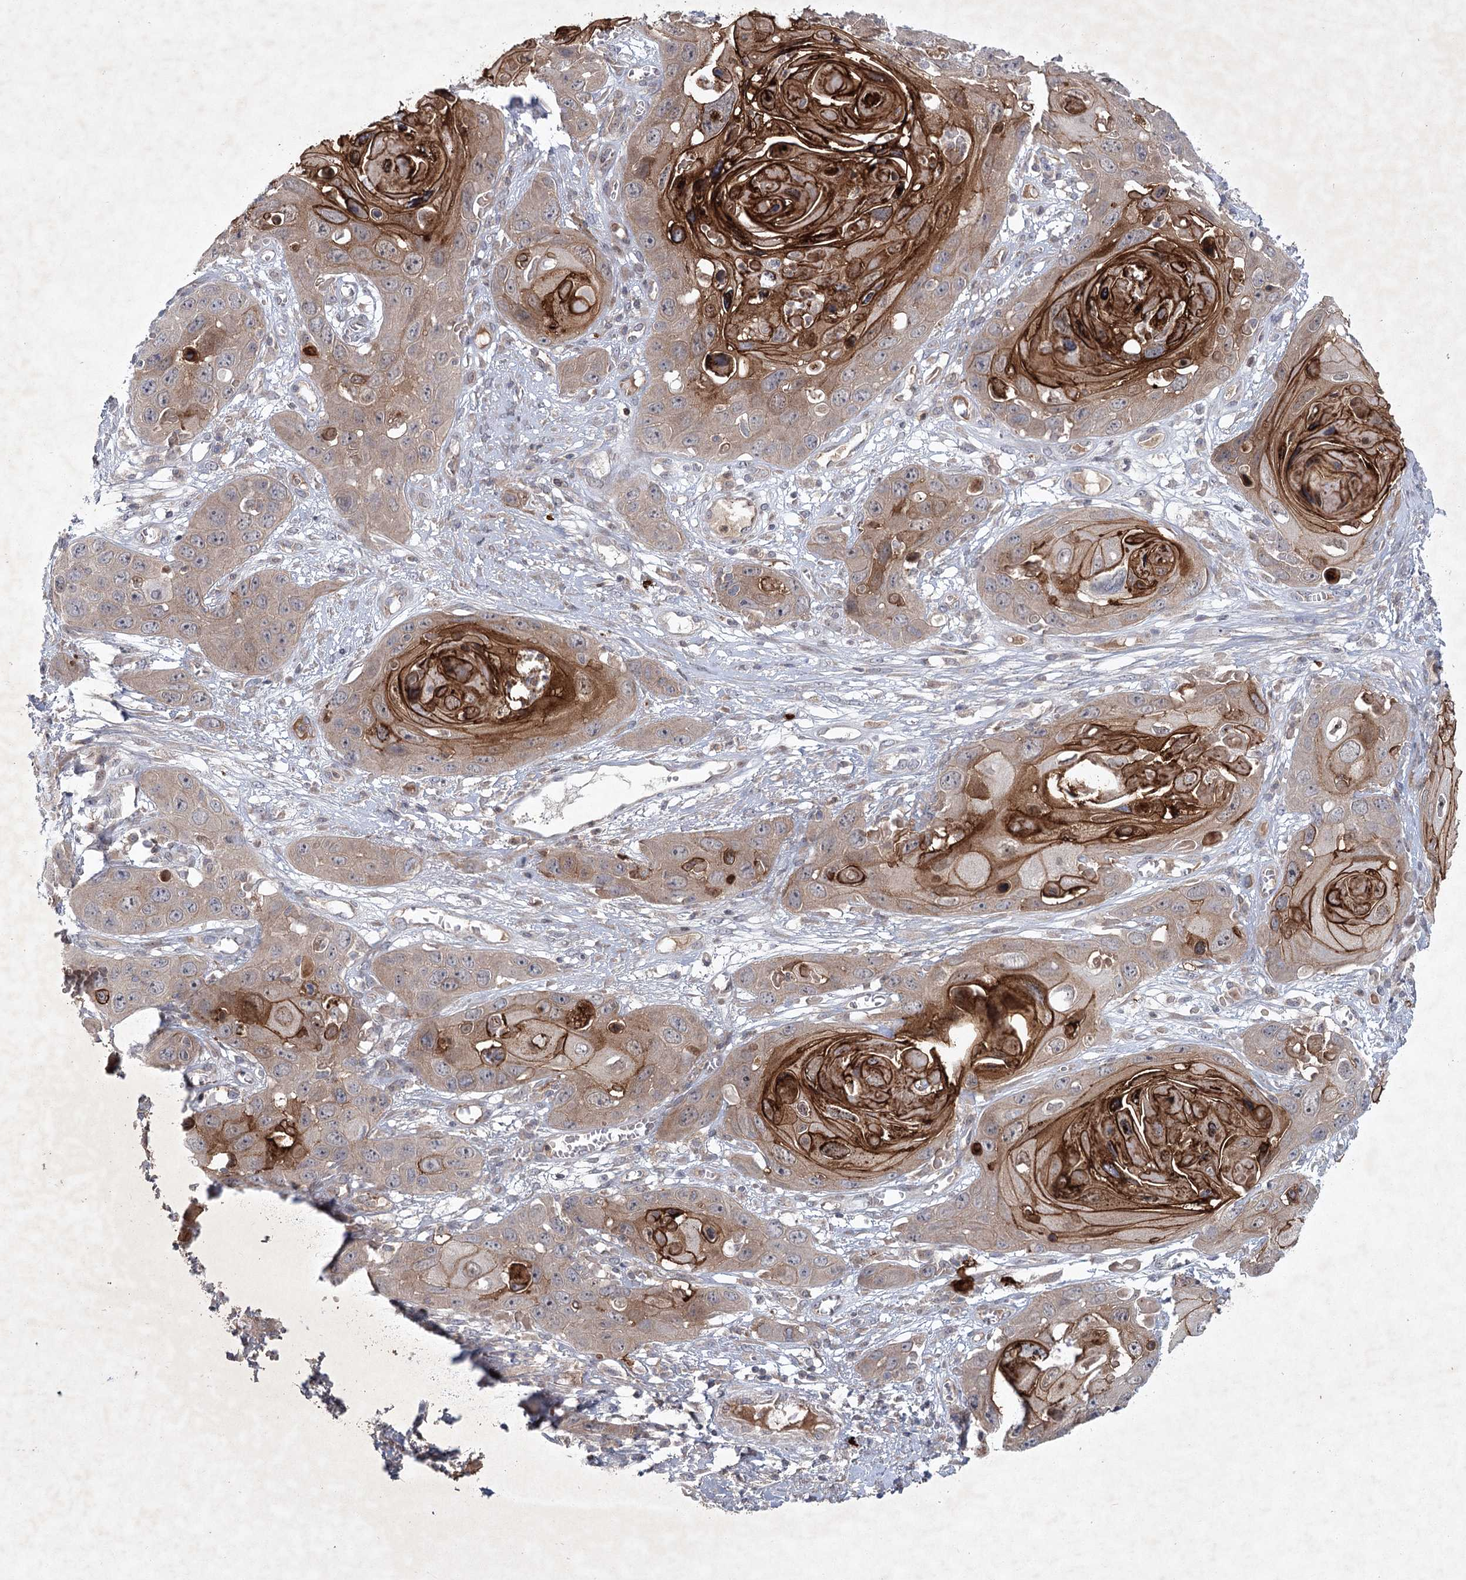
{"staining": {"intensity": "strong", "quantity": "25%-75%", "location": "cytoplasmic/membranous"}, "tissue": "skin cancer", "cell_type": "Tumor cells", "image_type": "cancer", "snomed": [{"axis": "morphology", "description": "Squamous cell carcinoma, NOS"}, {"axis": "topography", "description": "Skin"}], "caption": "Brown immunohistochemical staining in human squamous cell carcinoma (skin) exhibits strong cytoplasmic/membranous staining in about 25%-75% of tumor cells.", "gene": "MAP3K13", "patient": {"sex": "male", "age": 55}}